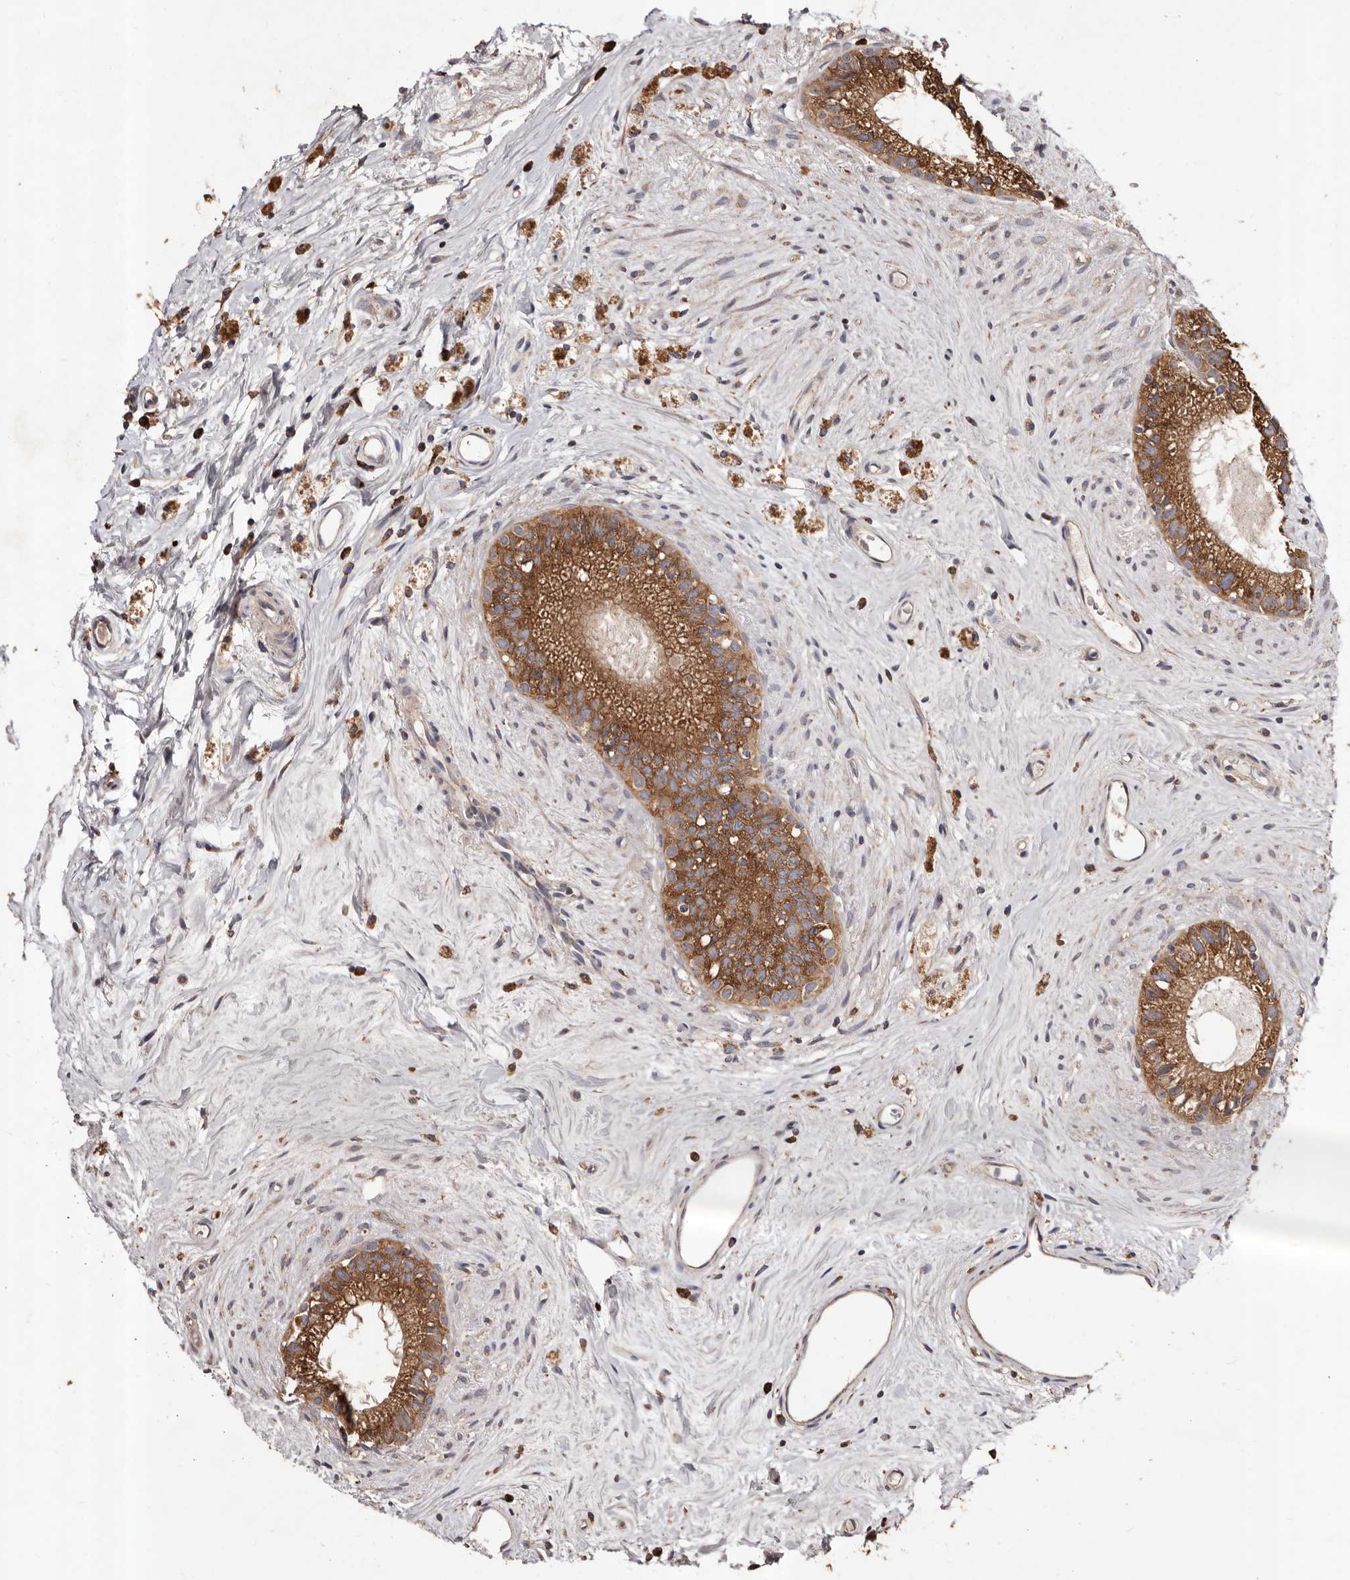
{"staining": {"intensity": "moderate", "quantity": ">75%", "location": "cytoplasmic/membranous"}, "tissue": "epididymis", "cell_type": "Glandular cells", "image_type": "normal", "snomed": [{"axis": "morphology", "description": "Normal tissue, NOS"}, {"axis": "topography", "description": "Epididymis"}], "caption": "This histopathology image reveals immunohistochemistry staining of unremarkable epididymis, with medium moderate cytoplasmic/membranous positivity in about >75% of glandular cells.", "gene": "STEAP2", "patient": {"sex": "male", "age": 80}}